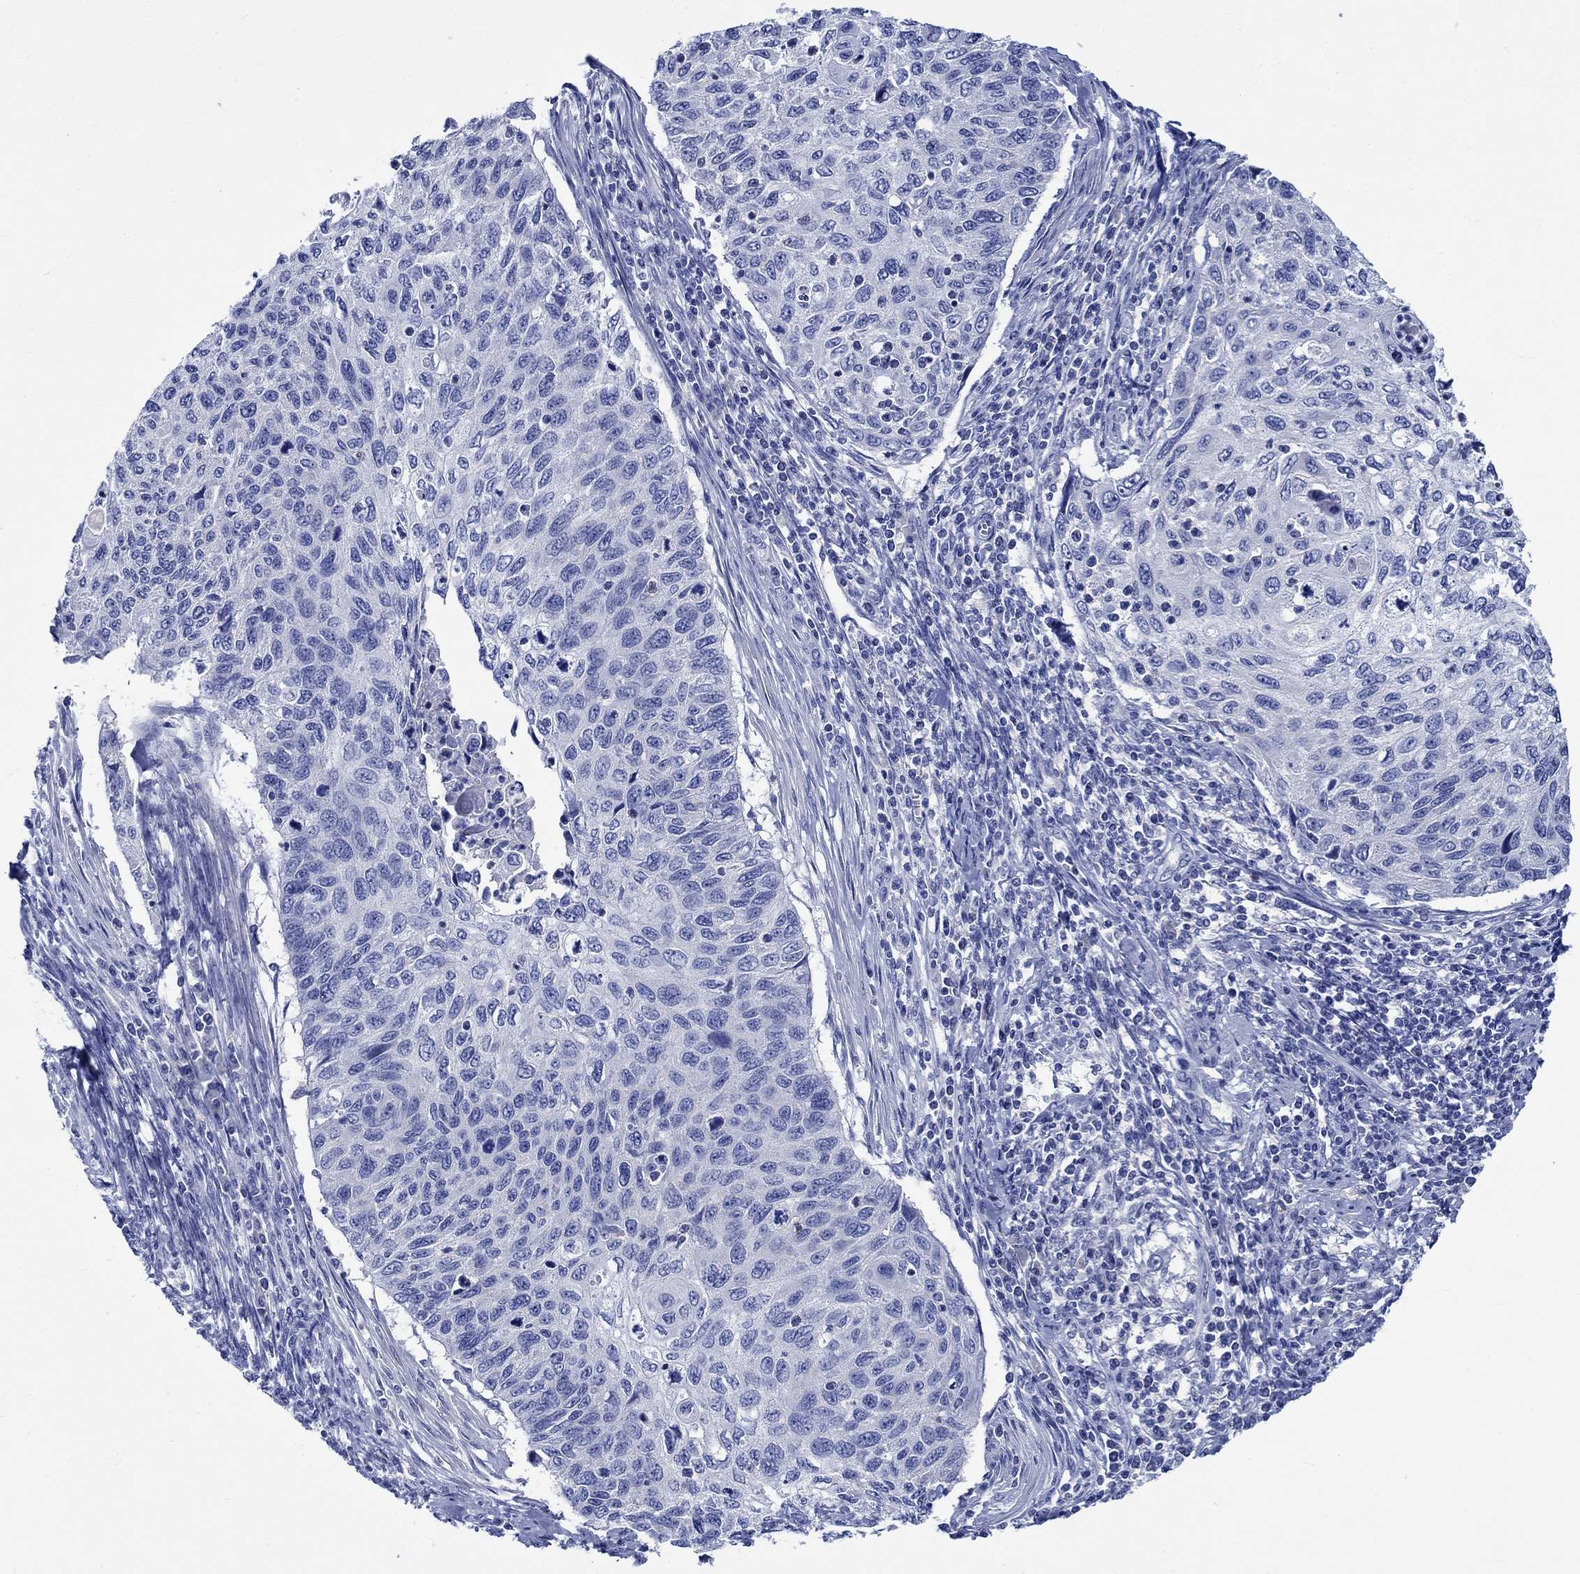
{"staining": {"intensity": "negative", "quantity": "none", "location": "none"}, "tissue": "cervical cancer", "cell_type": "Tumor cells", "image_type": "cancer", "snomed": [{"axis": "morphology", "description": "Squamous cell carcinoma, NOS"}, {"axis": "topography", "description": "Cervix"}], "caption": "Immunohistochemical staining of cervical squamous cell carcinoma displays no significant staining in tumor cells. (DAB immunohistochemistry with hematoxylin counter stain).", "gene": "PTPRN2", "patient": {"sex": "female", "age": 70}}